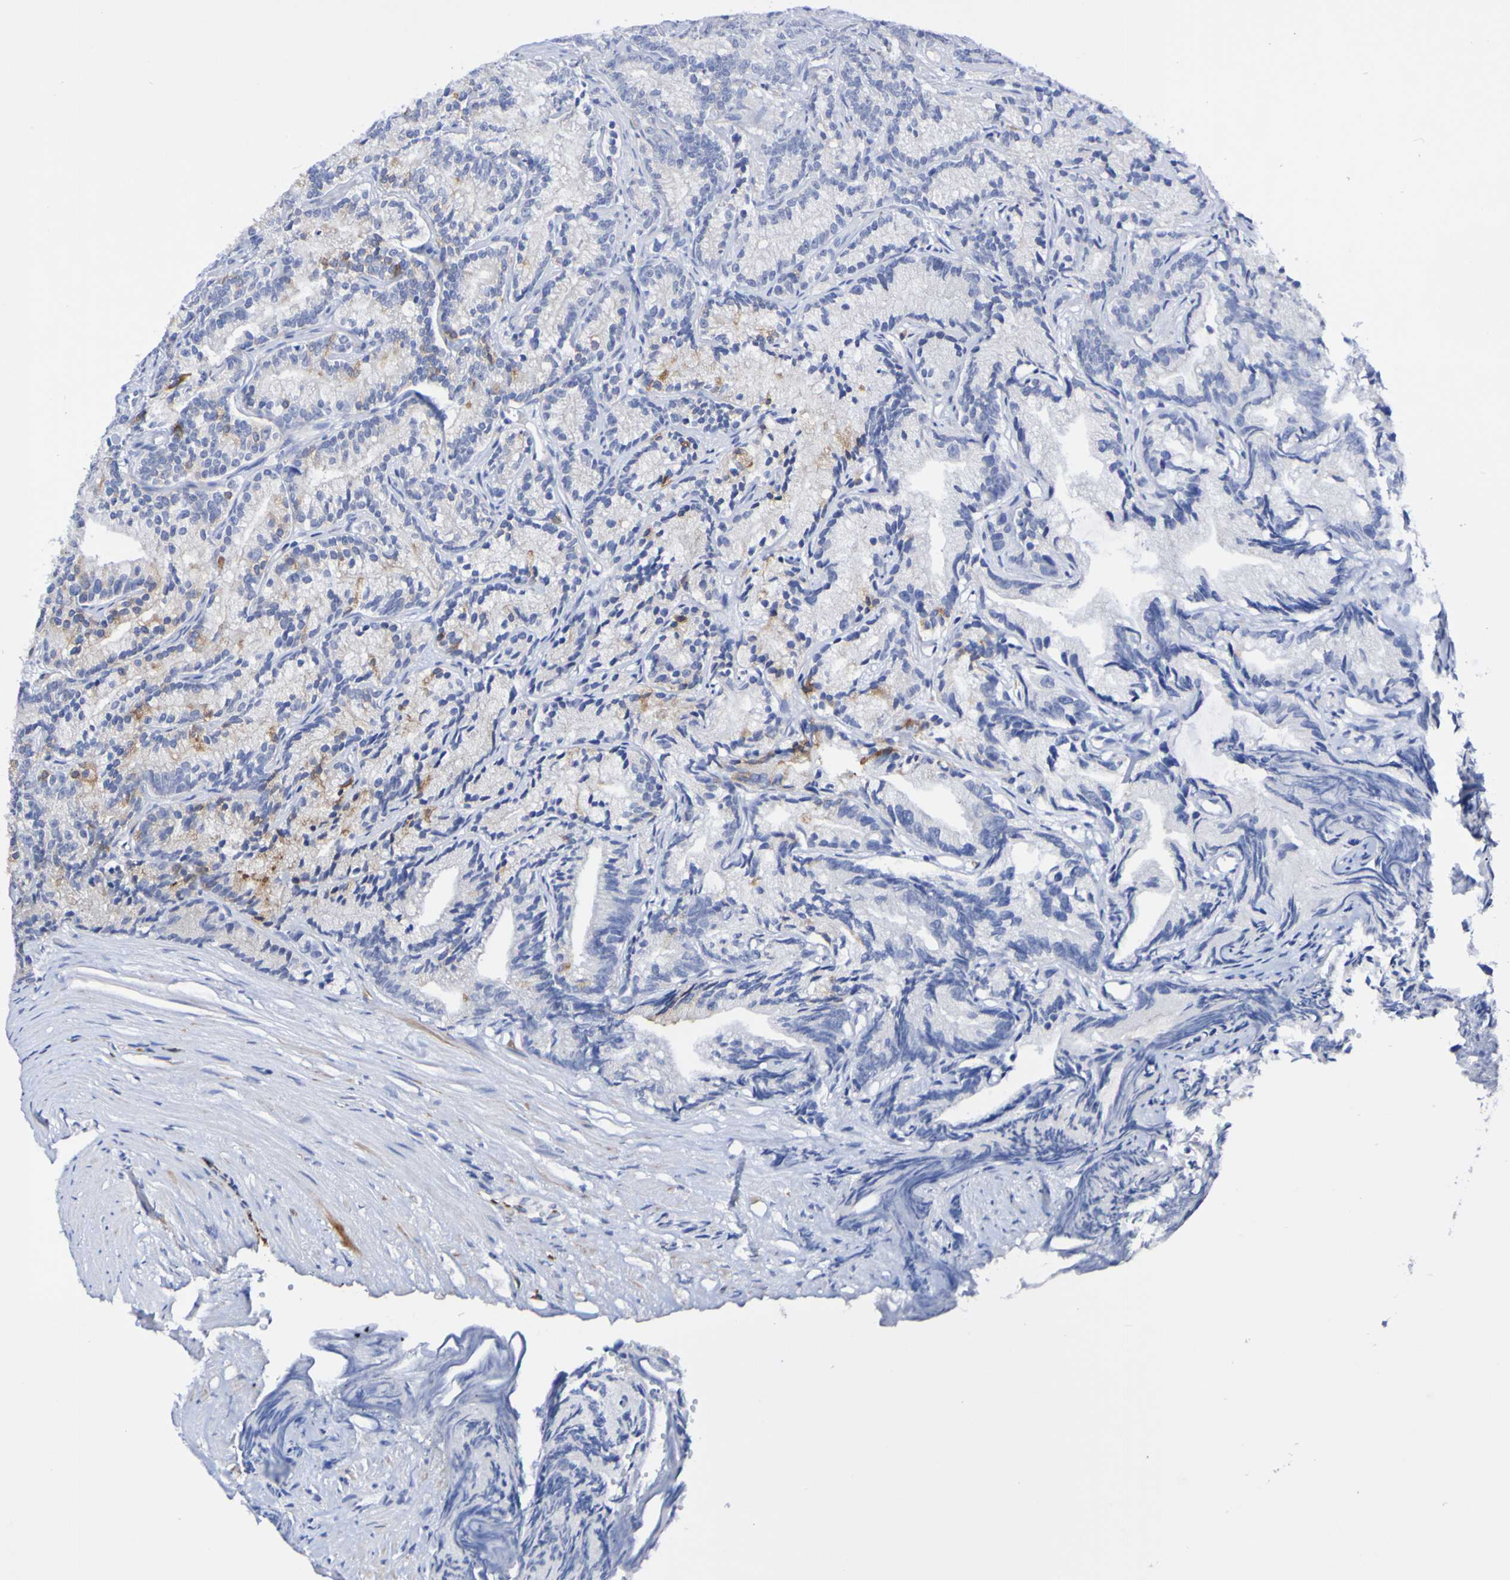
{"staining": {"intensity": "moderate", "quantity": "<25%", "location": "cytoplasmic/membranous"}, "tissue": "prostate cancer", "cell_type": "Tumor cells", "image_type": "cancer", "snomed": [{"axis": "morphology", "description": "Adenocarcinoma, Low grade"}, {"axis": "topography", "description": "Prostate"}], "caption": "An image showing moderate cytoplasmic/membranous staining in approximately <25% of tumor cells in prostate cancer (adenocarcinoma (low-grade)), as visualized by brown immunohistochemical staining.", "gene": "SEZ6", "patient": {"sex": "male", "age": 89}}